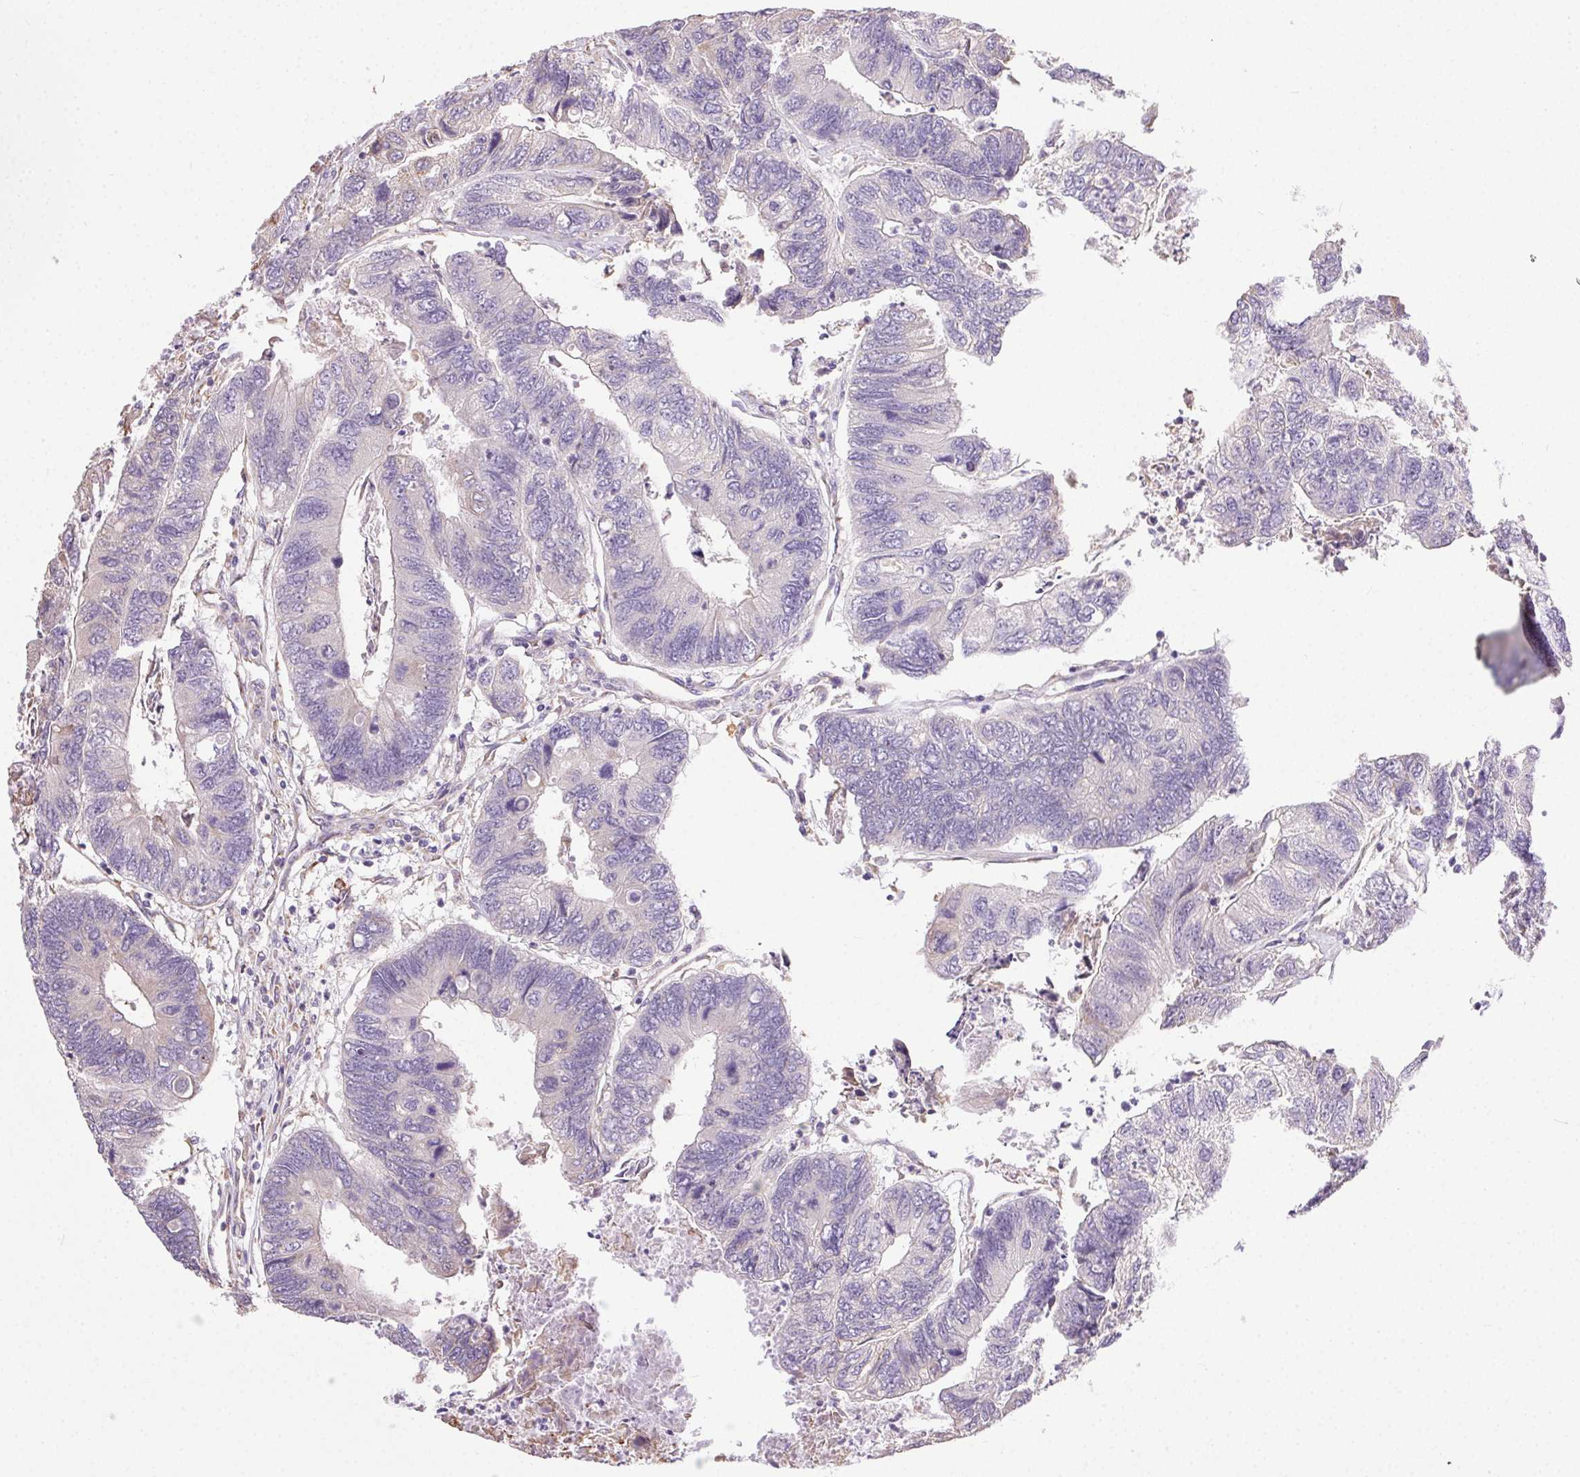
{"staining": {"intensity": "negative", "quantity": "none", "location": "none"}, "tissue": "colorectal cancer", "cell_type": "Tumor cells", "image_type": "cancer", "snomed": [{"axis": "morphology", "description": "Adenocarcinoma, NOS"}, {"axis": "topography", "description": "Colon"}], "caption": "DAB (3,3'-diaminobenzidine) immunohistochemical staining of colorectal cancer (adenocarcinoma) exhibits no significant staining in tumor cells.", "gene": "SNX31", "patient": {"sex": "female", "age": 67}}